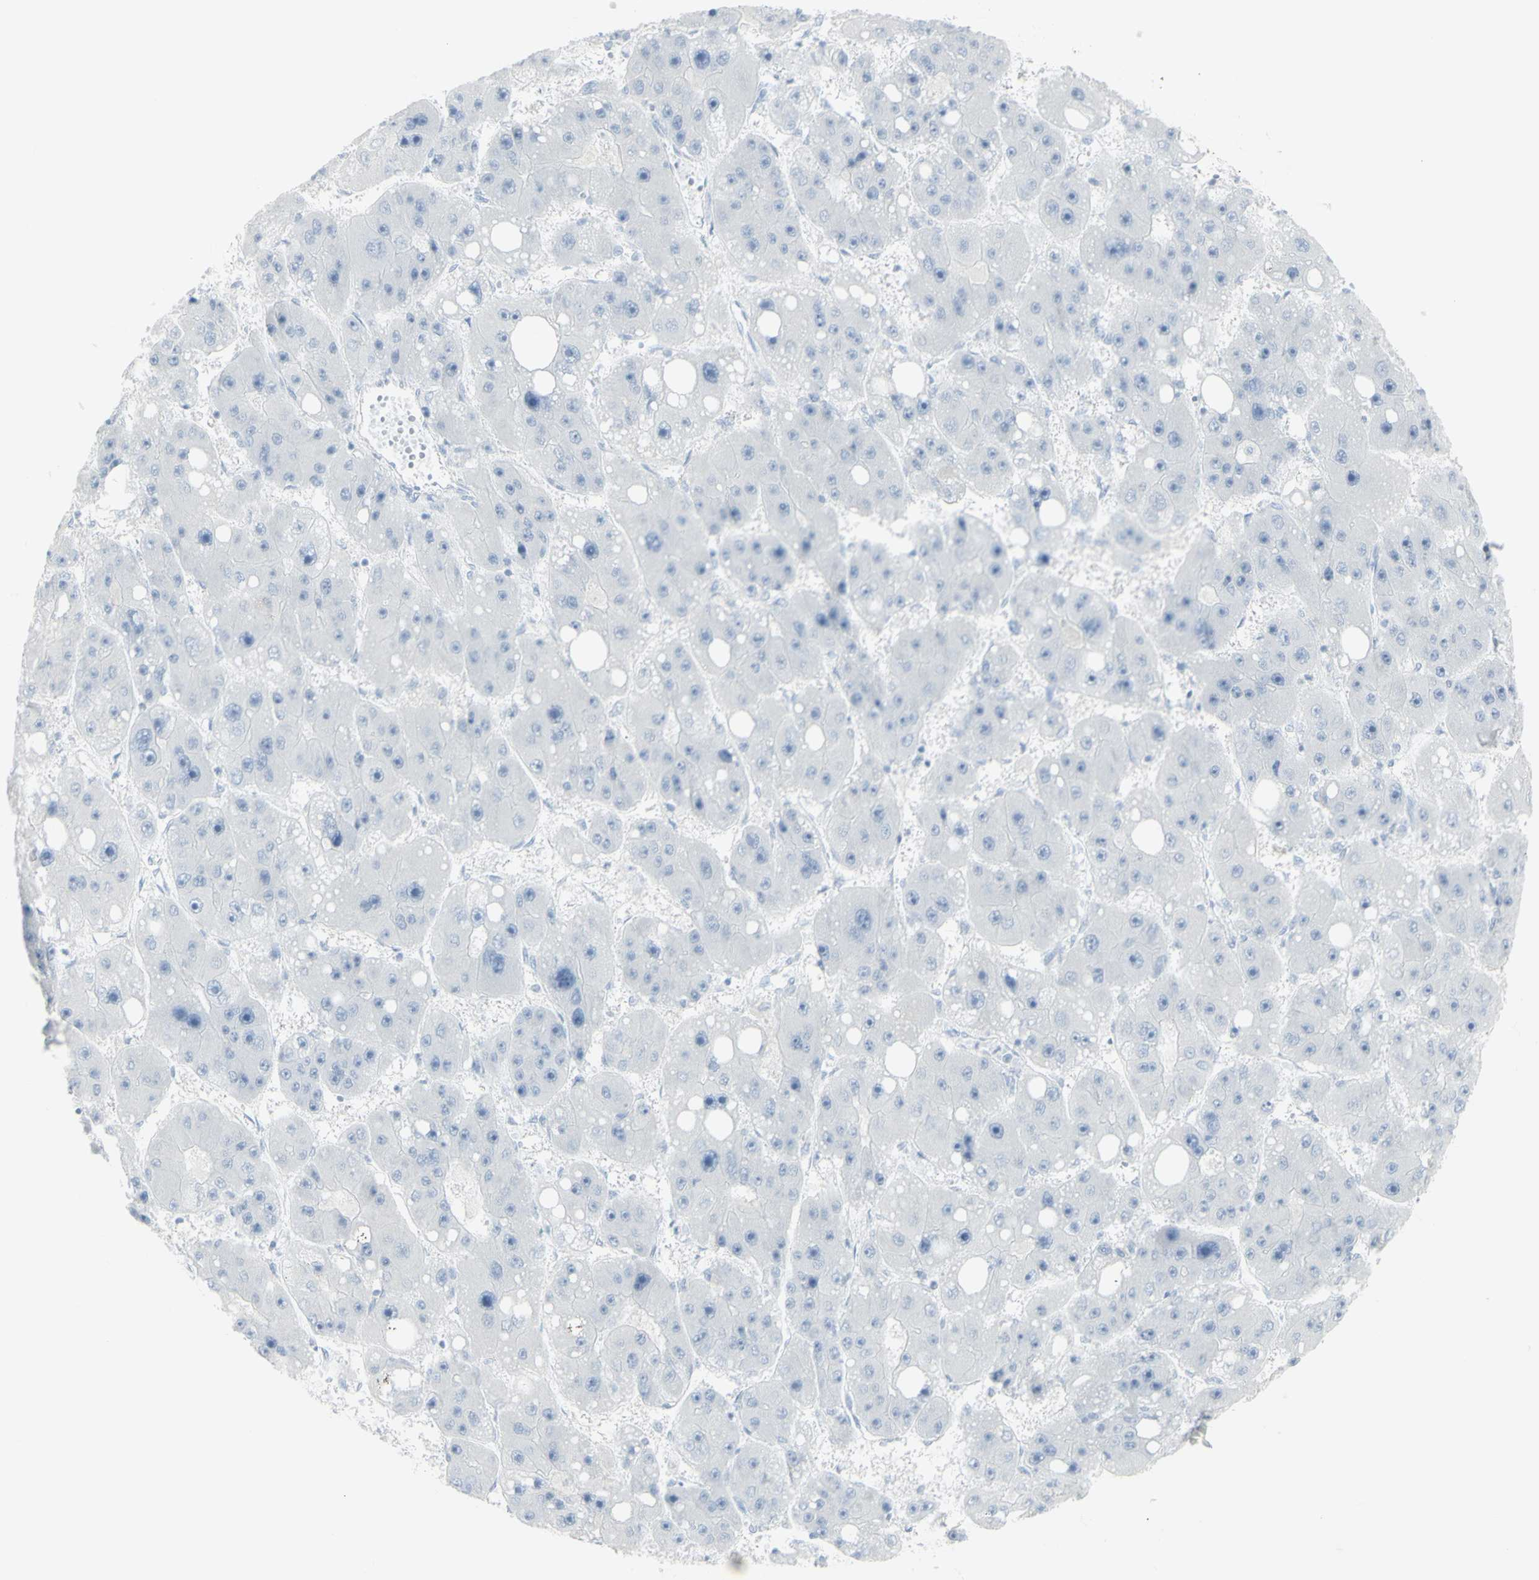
{"staining": {"intensity": "negative", "quantity": "none", "location": "none"}, "tissue": "liver cancer", "cell_type": "Tumor cells", "image_type": "cancer", "snomed": [{"axis": "morphology", "description": "Carcinoma, Hepatocellular, NOS"}, {"axis": "topography", "description": "Liver"}], "caption": "DAB (3,3'-diaminobenzidine) immunohistochemical staining of hepatocellular carcinoma (liver) demonstrates no significant expression in tumor cells. Nuclei are stained in blue.", "gene": "ENSG00000198211", "patient": {"sex": "female", "age": 61}}